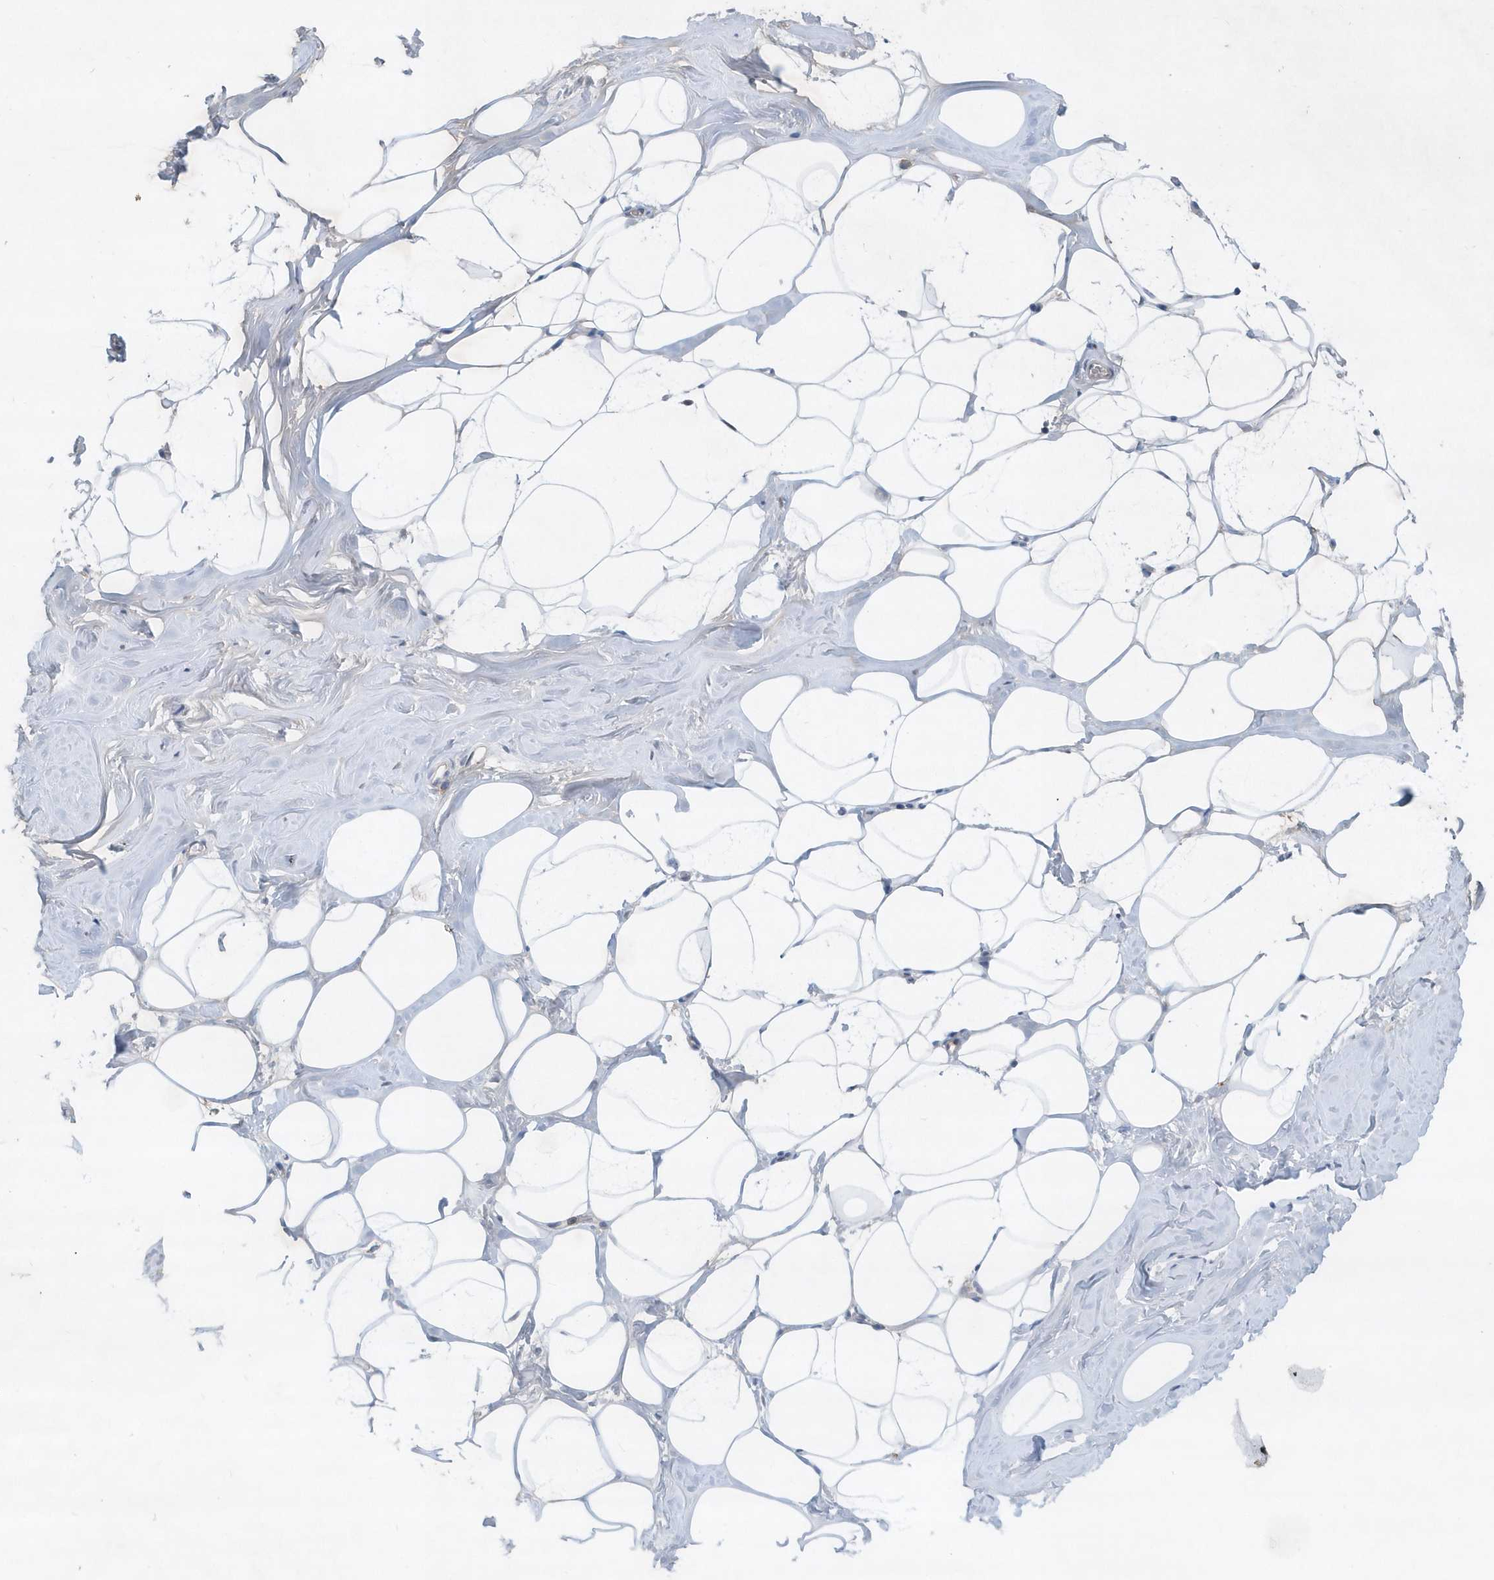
{"staining": {"intensity": "negative", "quantity": "none", "location": "none"}, "tissue": "adipose tissue", "cell_type": "Adipocytes", "image_type": "normal", "snomed": [{"axis": "morphology", "description": "Normal tissue, NOS"}, {"axis": "morphology", "description": "Fibrosis, NOS"}, {"axis": "topography", "description": "Breast"}, {"axis": "topography", "description": "Adipose tissue"}], "caption": "Micrograph shows no protein staining in adipocytes of normal adipose tissue.", "gene": "P2RY10", "patient": {"sex": "female", "age": 39}}